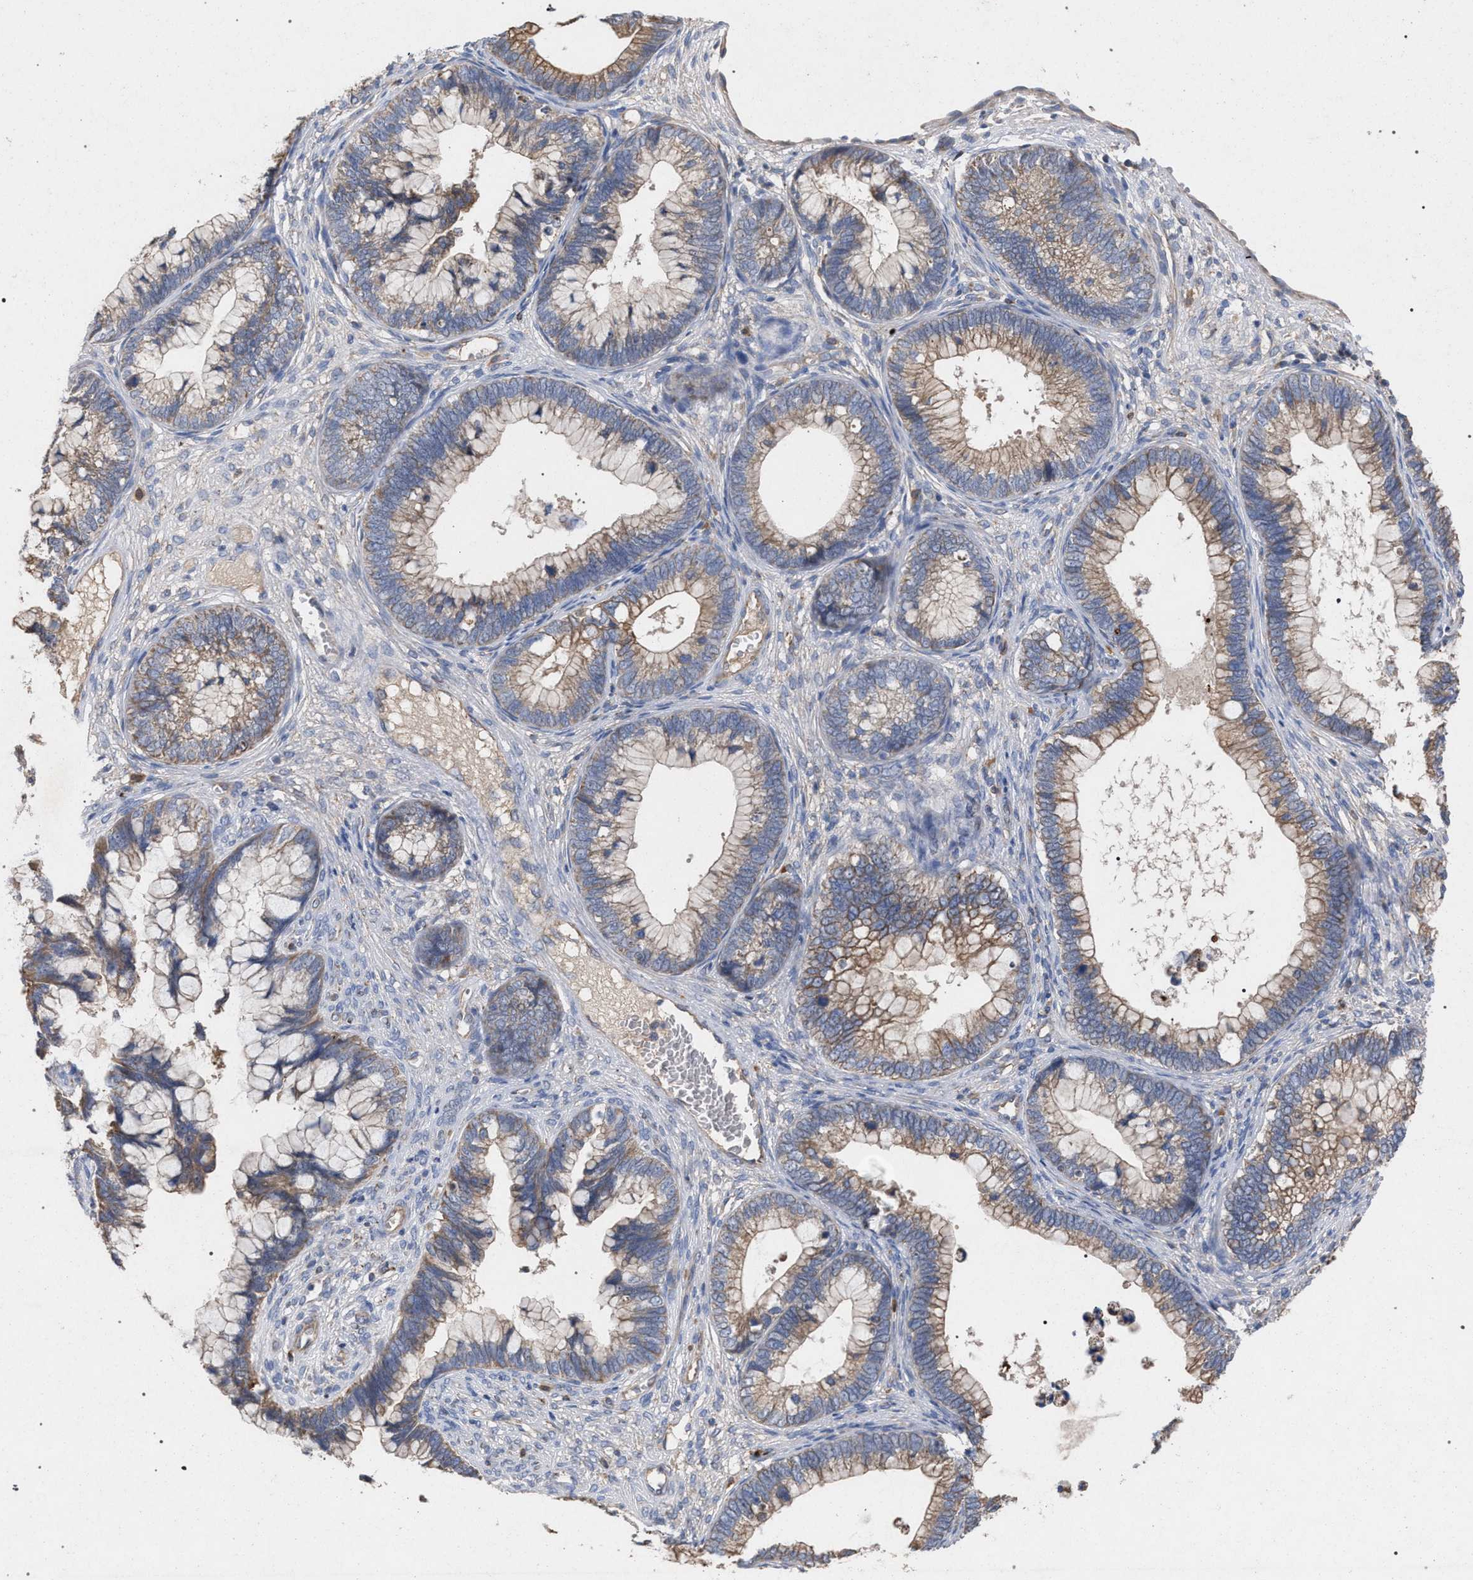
{"staining": {"intensity": "moderate", "quantity": "25%-75%", "location": "cytoplasmic/membranous"}, "tissue": "cervical cancer", "cell_type": "Tumor cells", "image_type": "cancer", "snomed": [{"axis": "morphology", "description": "Adenocarcinoma, NOS"}, {"axis": "topography", "description": "Cervix"}], "caption": "A photomicrograph of human cervical adenocarcinoma stained for a protein reveals moderate cytoplasmic/membranous brown staining in tumor cells. (IHC, brightfield microscopy, high magnification).", "gene": "BCL2L12", "patient": {"sex": "female", "age": 44}}